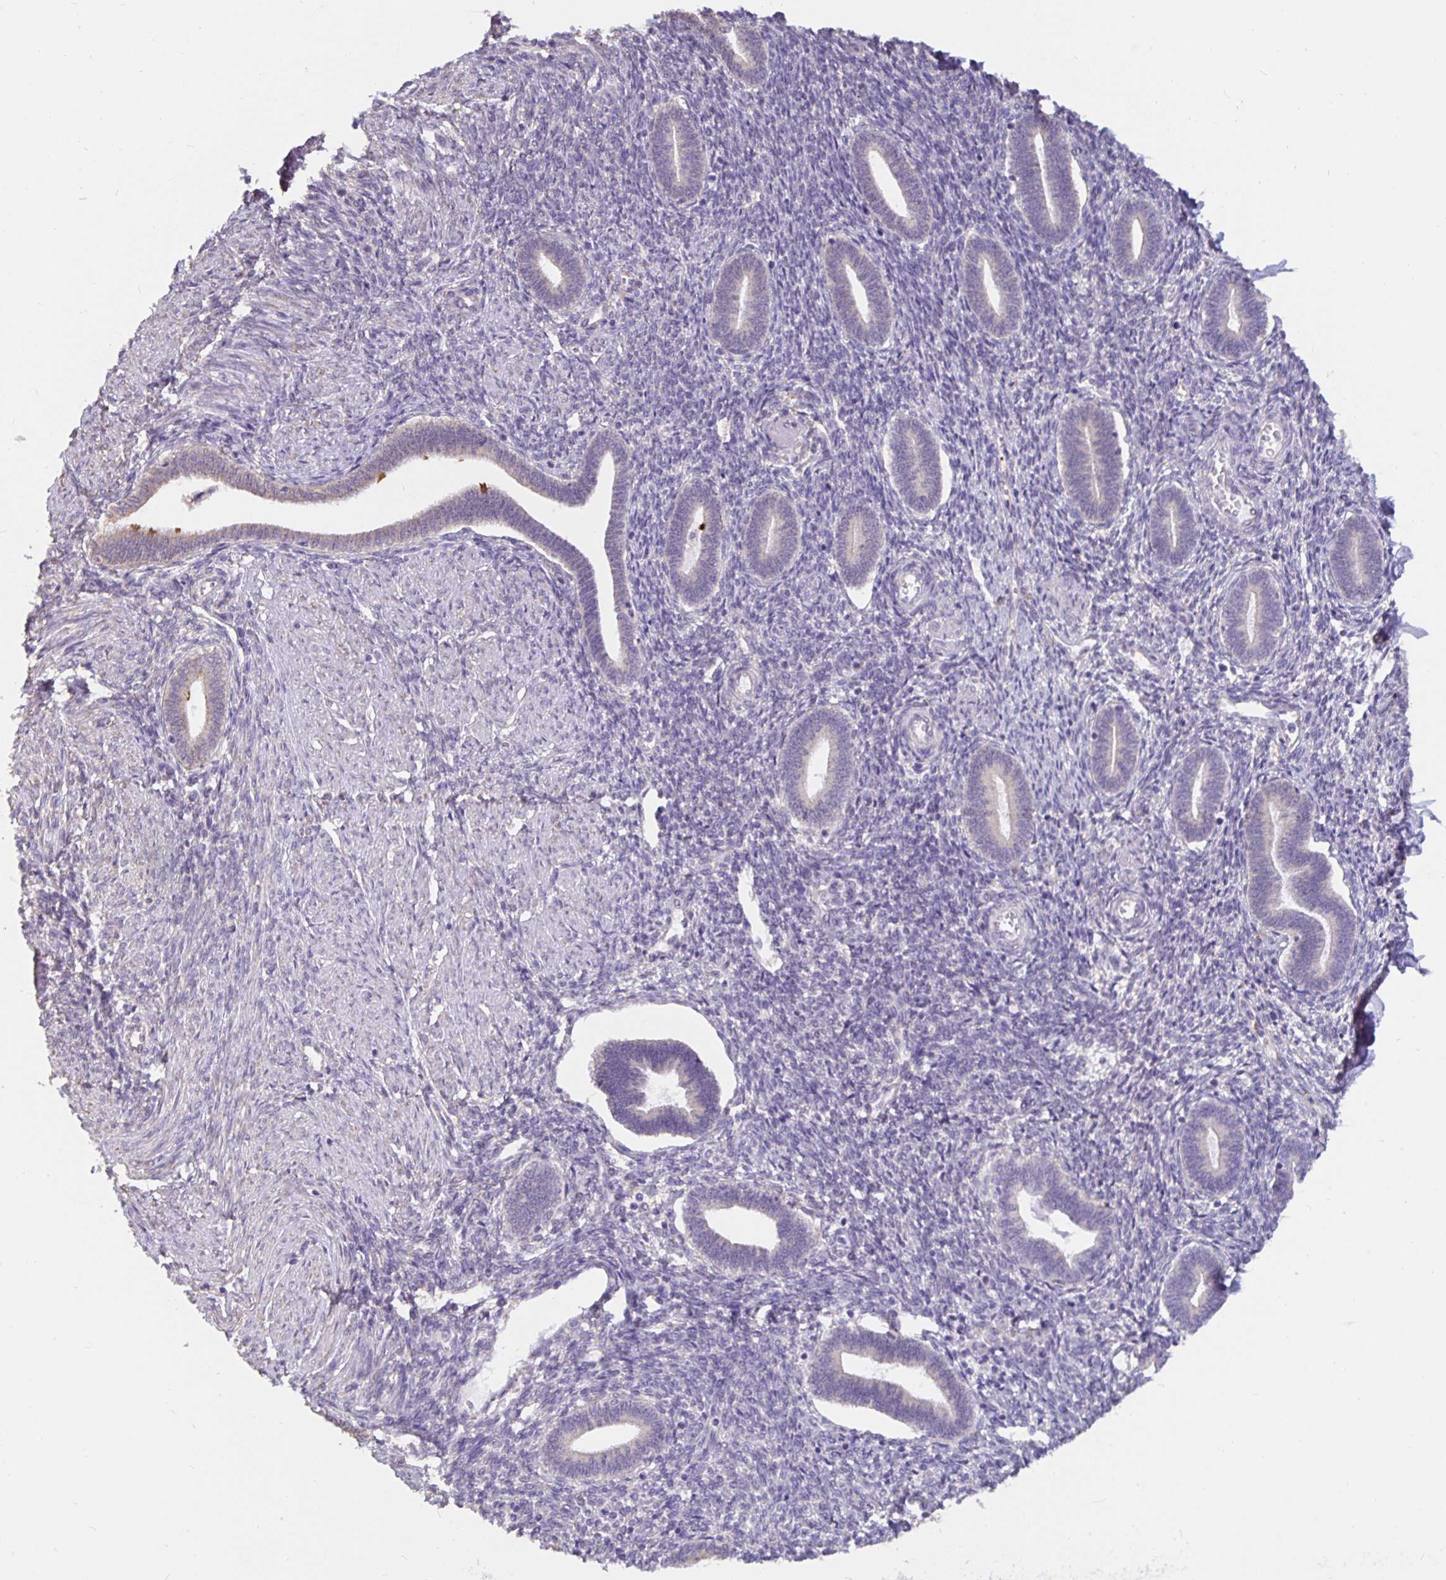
{"staining": {"intensity": "negative", "quantity": "none", "location": "none"}, "tissue": "endometrium", "cell_type": "Cells in endometrial stroma", "image_type": "normal", "snomed": [{"axis": "morphology", "description": "Normal tissue, NOS"}, {"axis": "topography", "description": "Endometrium"}], "caption": "Immunohistochemical staining of normal endometrium reveals no significant staining in cells in endometrial stroma.", "gene": "DNAI2", "patient": {"sex": "female", "age": 42}}